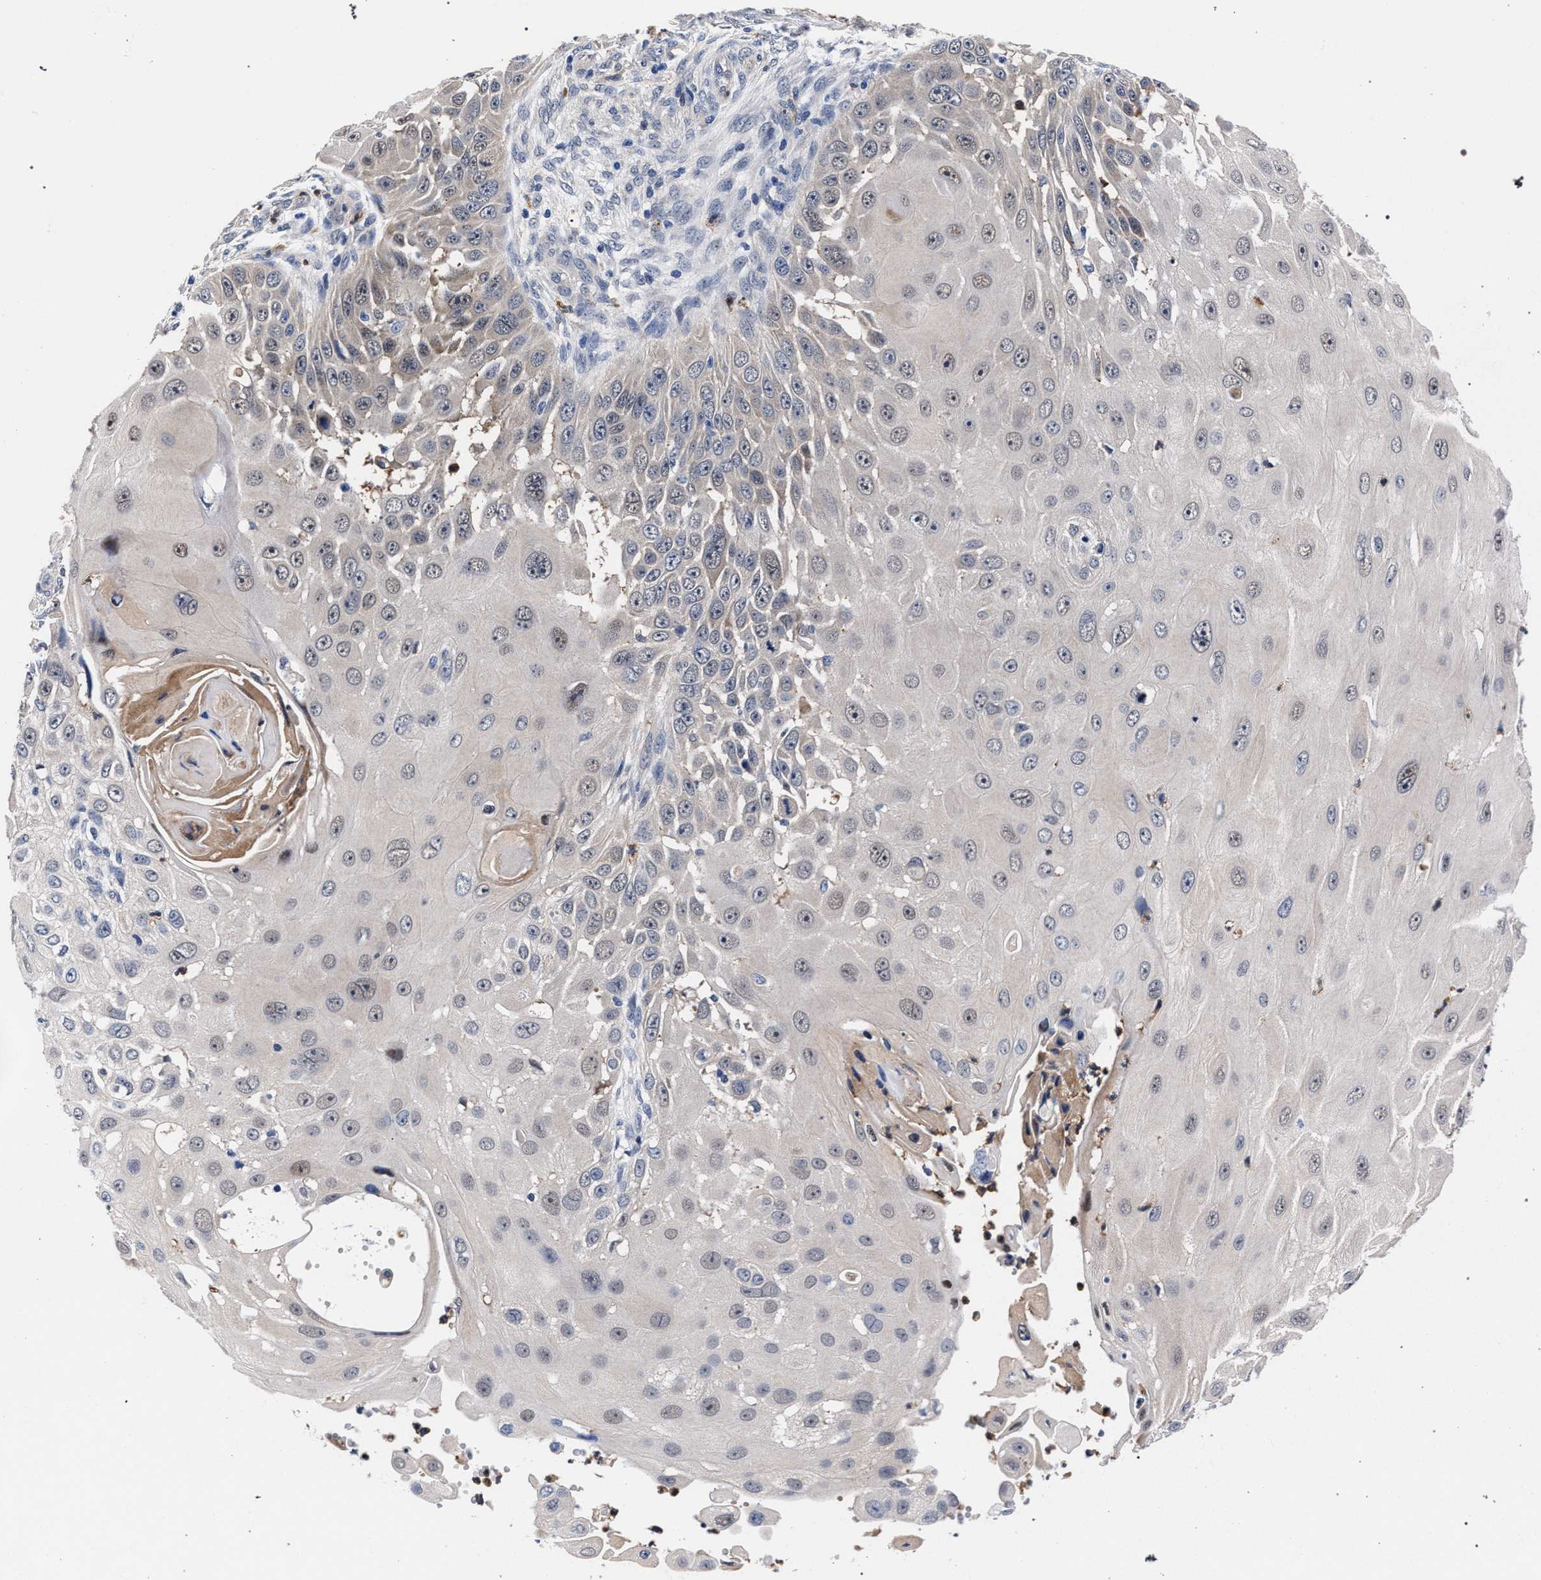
{"staining": {"intensity": "weak", "quantity": "25%-75%", "location": "nuclear"}, "tissue": "skin cancer", "cell_type": "Tumor cells", "image_type": "cancer", "snomed": [{"axis": "morphology", "description": "Squamous cell carcinoma, NOS"}, {"axis": "topography", "description": "Skin"}], "caption": "Skin cancer (squamous cell carcinoma) tissue demonstrates weak nuclear positivity in about 25%-75% of tumor cells, visualized by immunohistochemistry.", "gene": "ZNF462", "patient": {"sex": "female", "age": 44}}